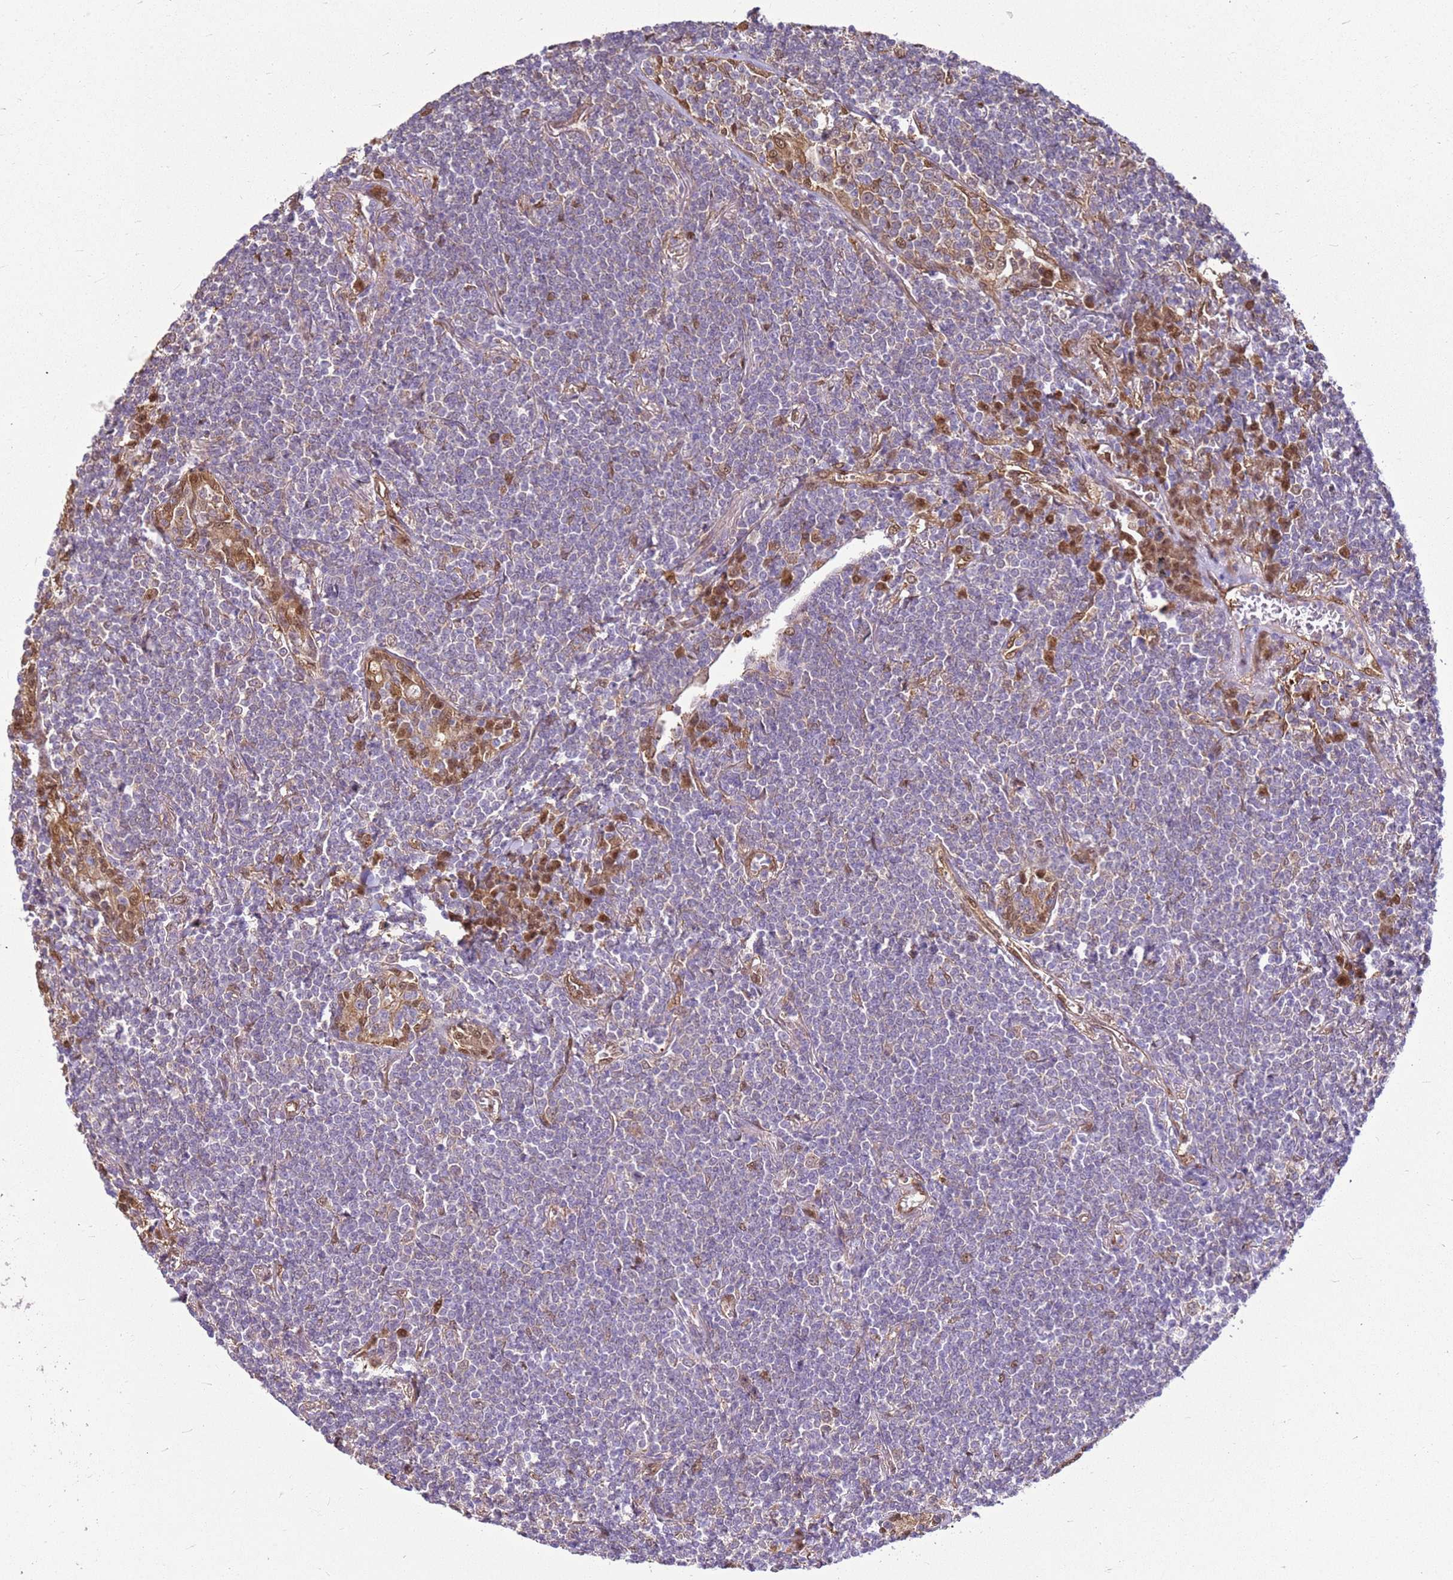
{"staining": {"intensity": "negative", "quantity": "none", "location": "none"}, "tissue": "lymphoma", "cell_type": "Tumor cells", "image_type": "cancer", "snomed": [{"axis": "morphology", "description": "Malignant lymphoma, non-Hodgkin's type, Low grade"}, {"axis": "topography", "description": "Lung"}], "caption": "The immunohistochemistry histopathology image has no significant positivity in tumor cells of malignant lymphoma, non-Hodgkin's type (low-grade) tissue. (Stains: DAB immunohistochemistry (IHC) with hematoxylin counter stain, Microscopy: brightfield microscopy at high magnification).", "gene": "YWHAE", "patient": {"sex": "female", "age": 71}}